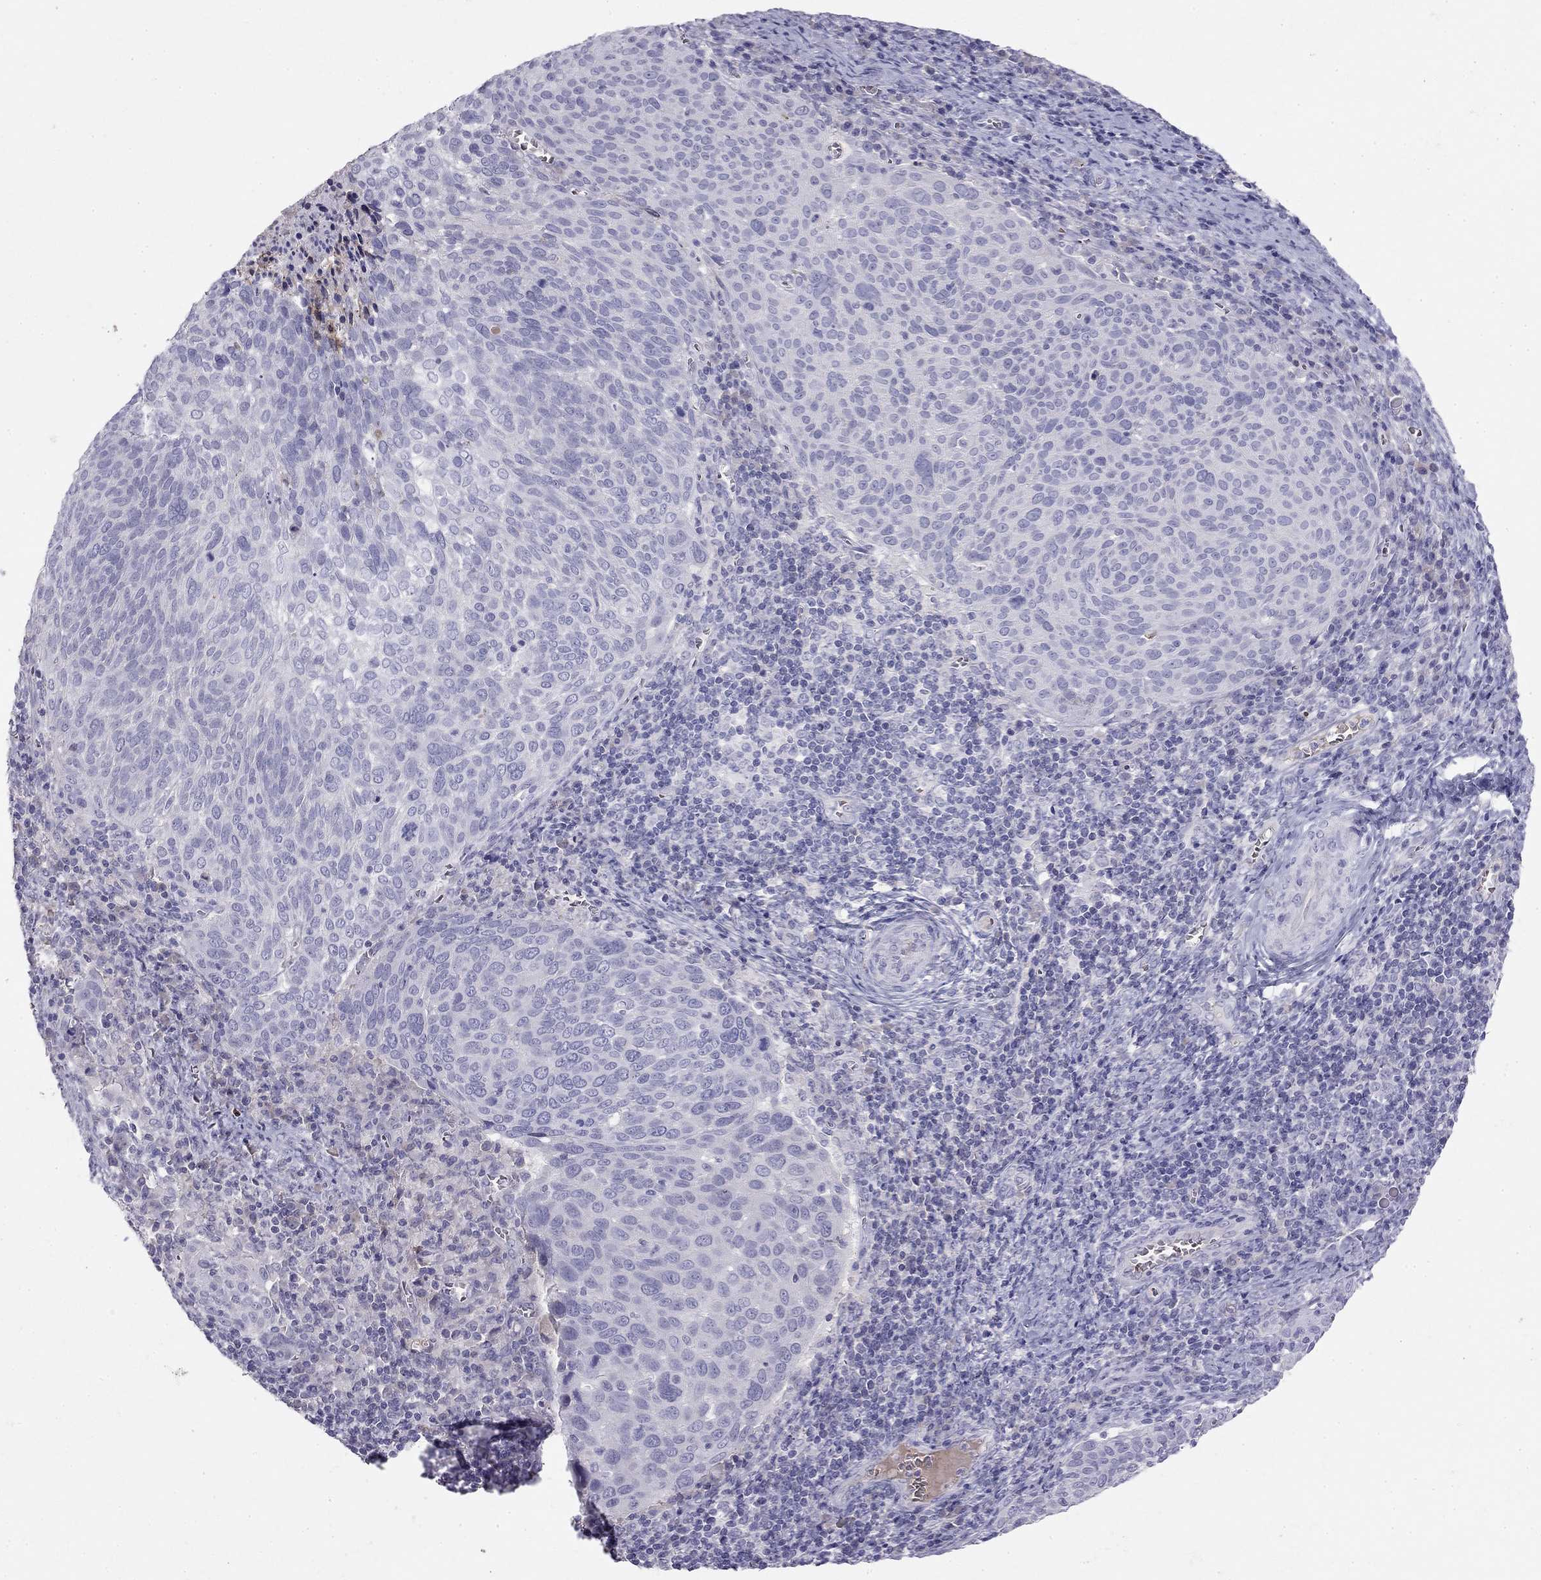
{"staining": {"intensity": "negative", "quantity": "none", "location": "none"}, "tissue": "cervical cancer", "cell_type": "Tumor cells", "image_type": "cancer", "snomed": [{"axis": "morphology", "description": "Squamous cell carcinoma, NOS"}, {"axis": "topography", "description": "Cervix"}], "caption": "Immunohistochemical staining of human cervical cancer (squamous cell carcinoma) shows no significant positivity in tumor cells.", "gene": "RHD", "patient": {"sex": "female", "age": 39}}